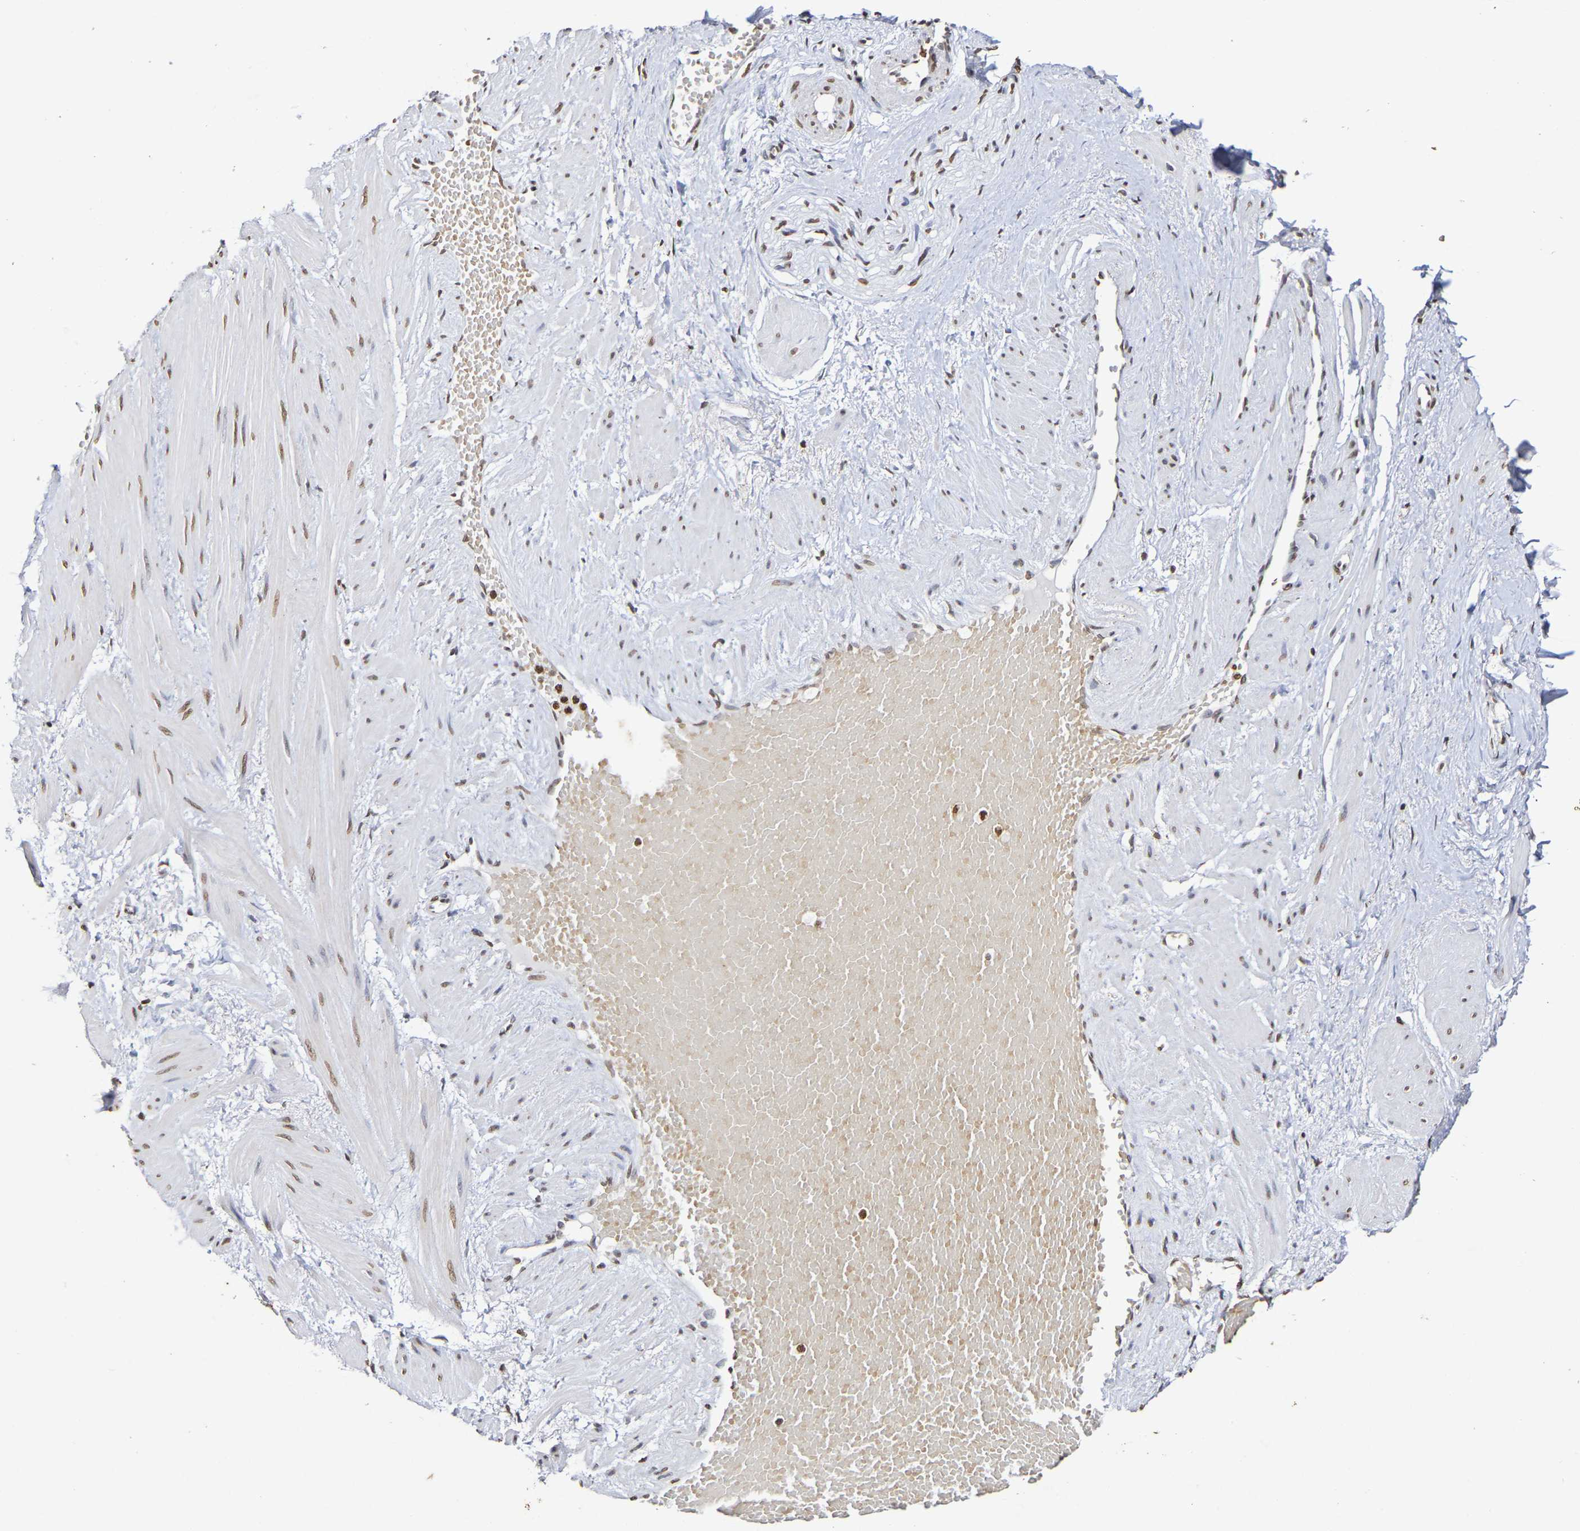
{"staining": {"intensity": "moderate", "quantity": "25%-75%", "location": "nuclear"}, "tissue": "adipose tissue", "cell_type": "Adipocytes", "image_type": "normal", "snomed": [{"axis": "morphology", "description": "Normal tissue, NOS"}, {"axis": "topography", "description": "Soft tissue"}, {"axis": "topography", "description": "Vascular tissue"}], "caption": "Brown immunohistochemical staining in benign adipose tissue reveals moderate nuclear expression in about 25%-75% of adipocytes.", "gene": "ATF4", "patient": {"sex": "female", "age": 35}}